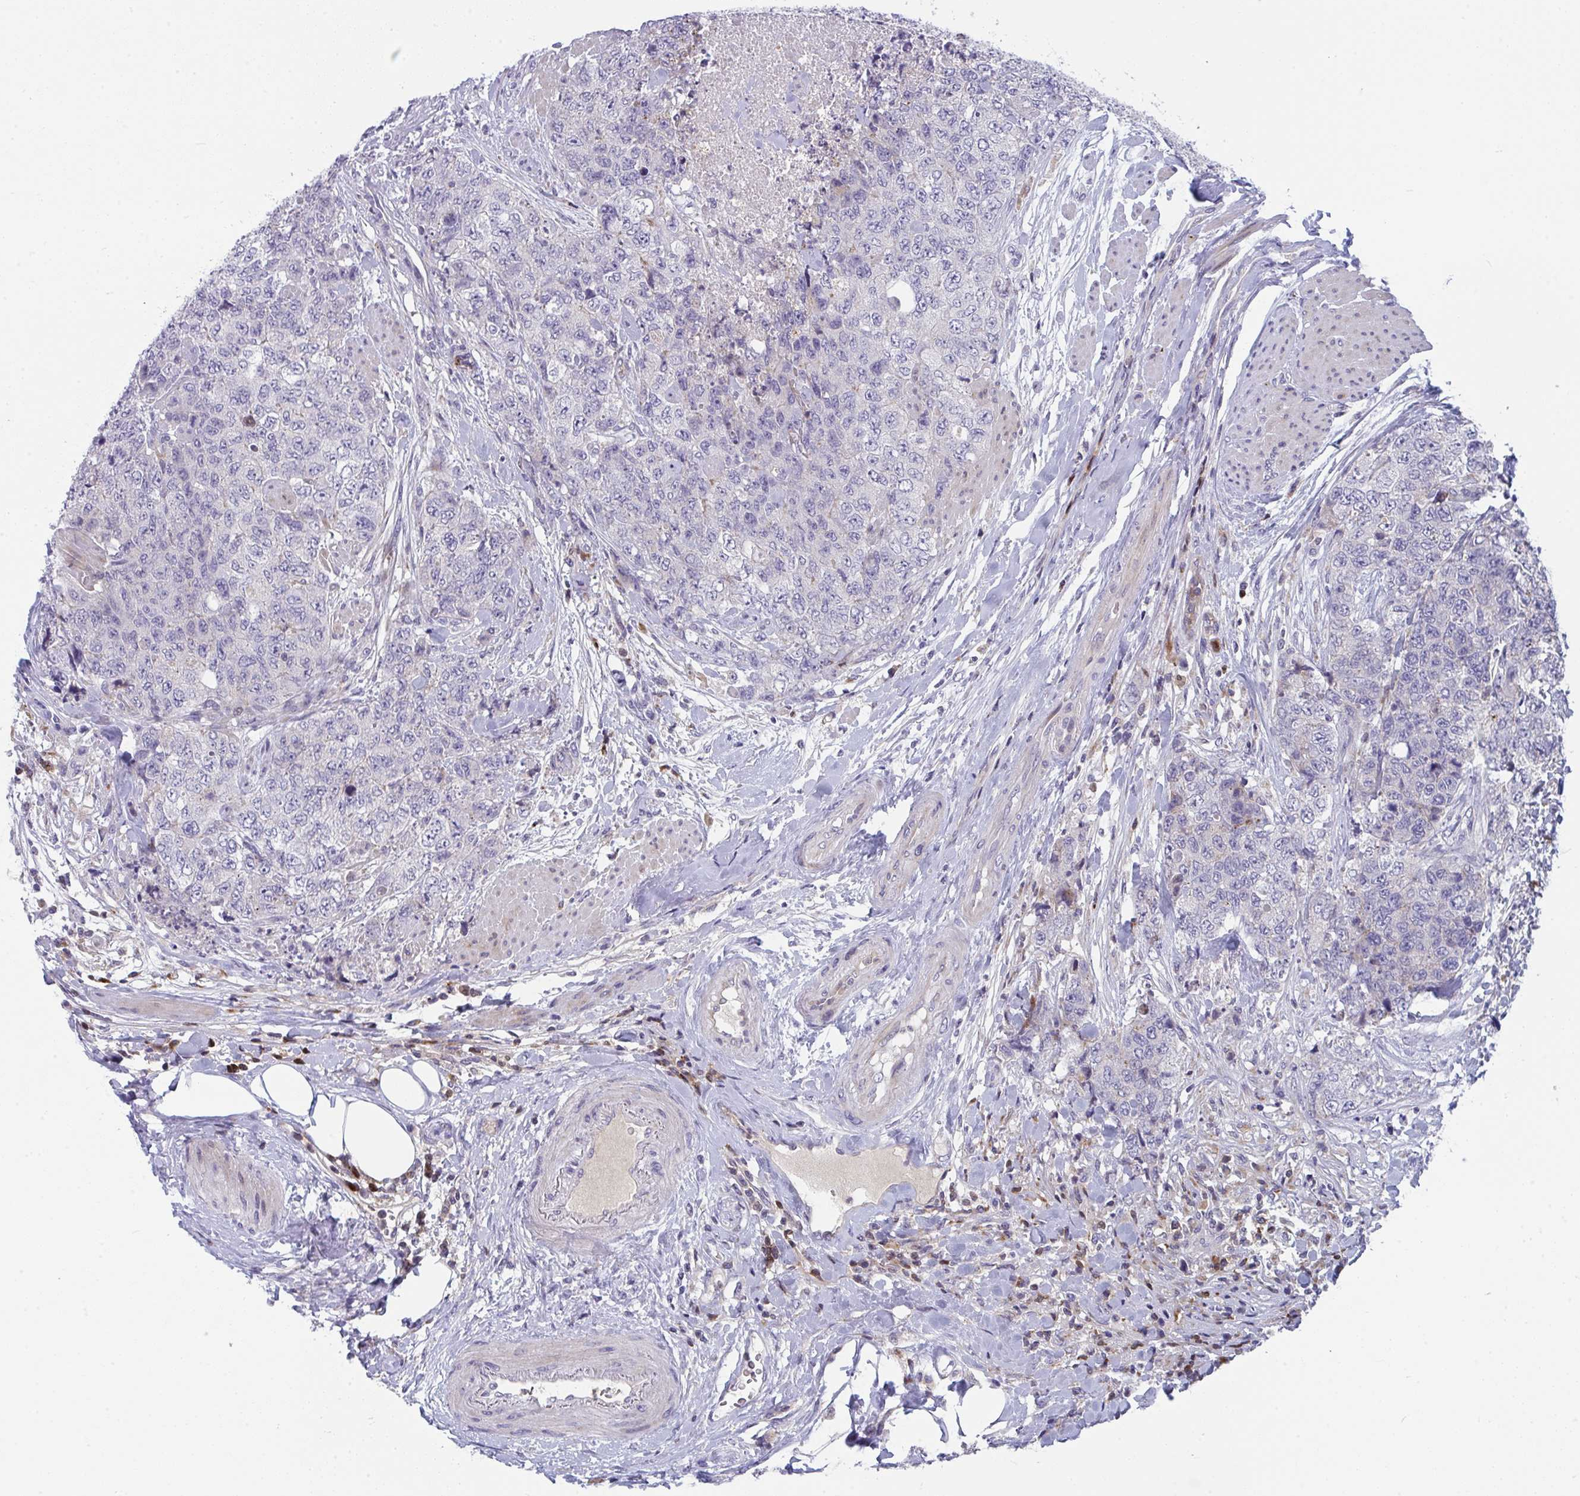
{"staining": {"intensity": "negative", "quantity": "none", "location": "none"}, "tissue": "urothelial cancer", "cell_type": "Tumor cells", "image_type": "cancer", "snomed": [{"axis": "morphology", "description": "Urothelial carcinoma, High grade"}, {"axis": "topography", "description": "Urinary bladder"}], "caption": "The micrograph exhibits no staining of tumor cells in urothelial cancer.", "gene": "AOC2", "patient": {"sex": "female", "age": 78}}